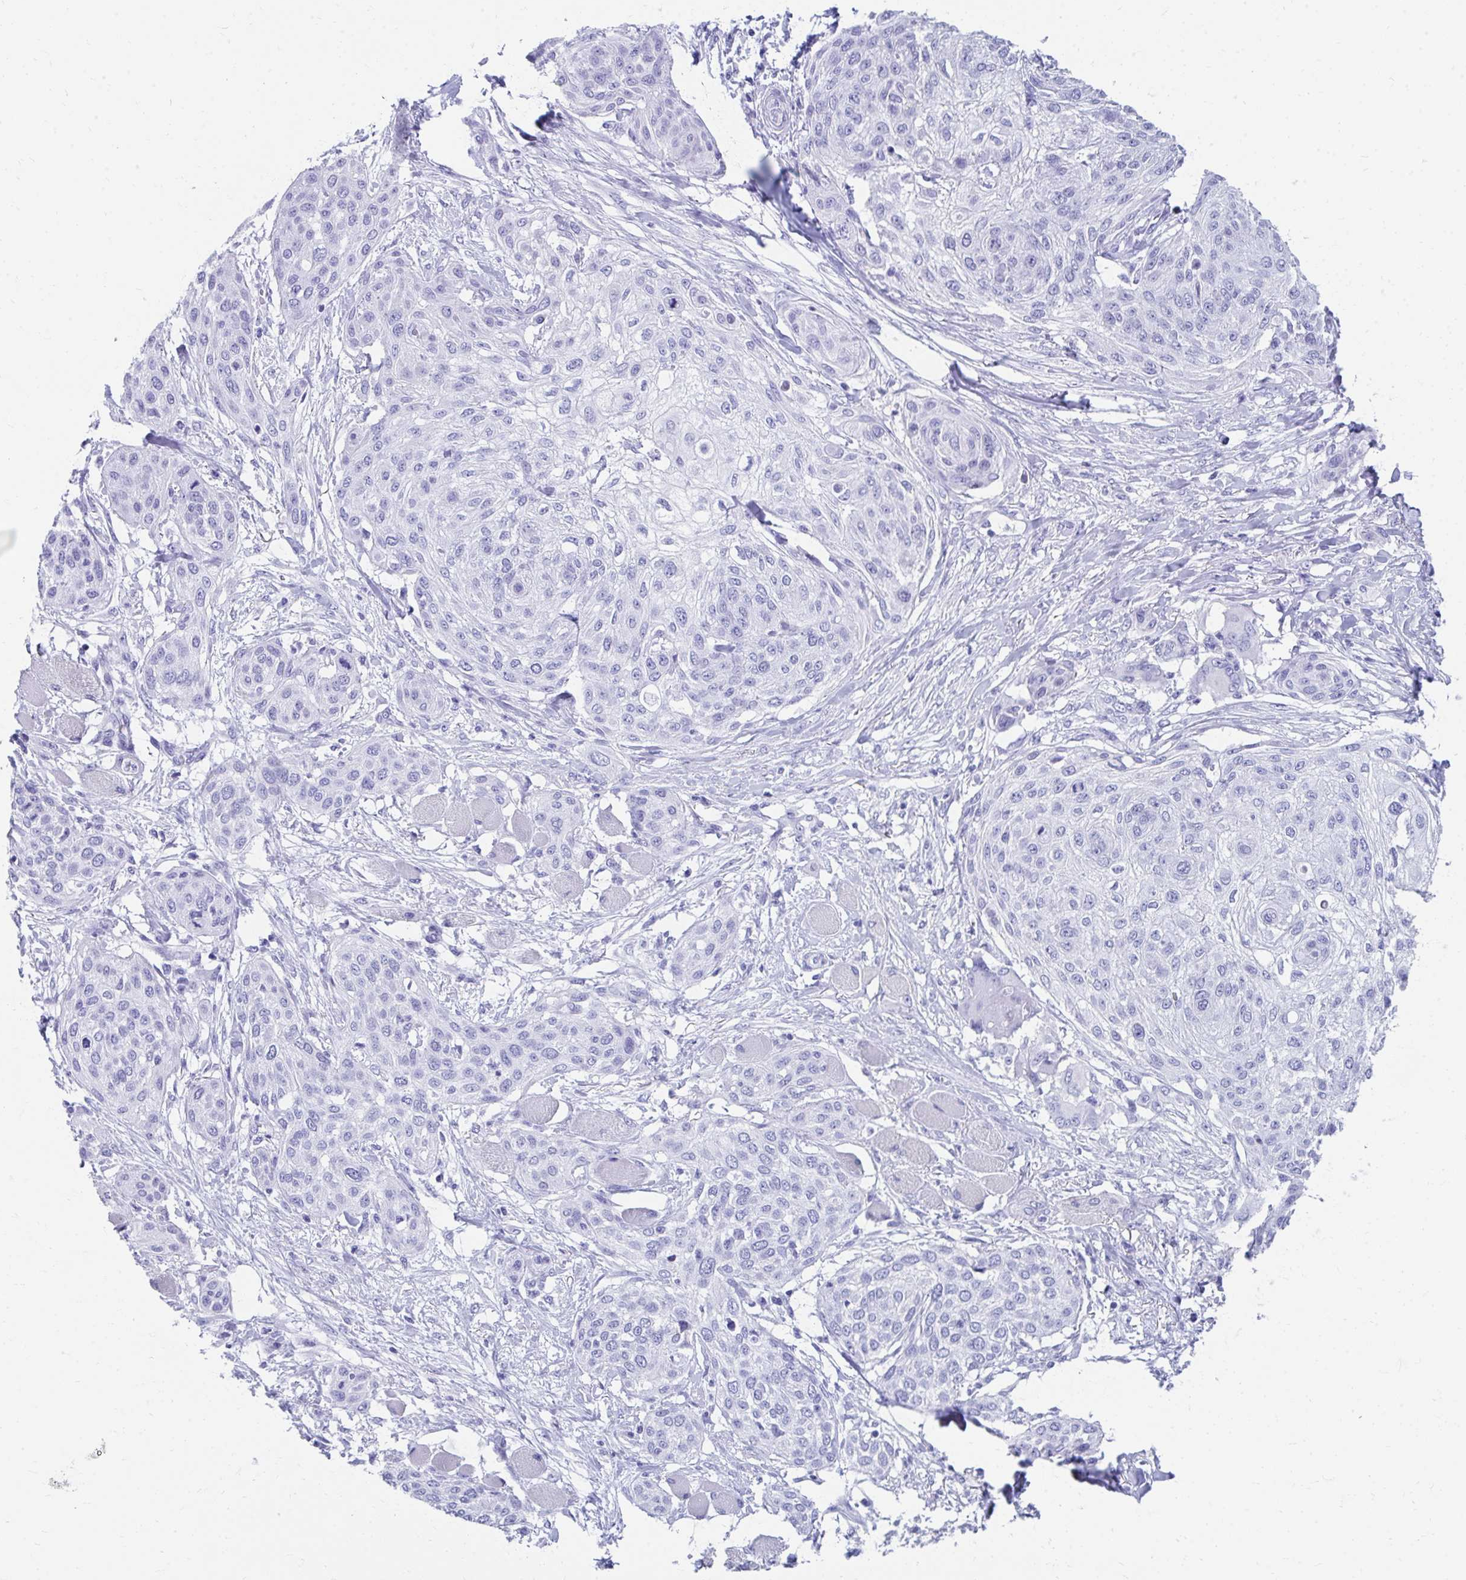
{"staining": {"intensity": "negative", "quantity": "none", "location": "none"}, "tissue": "skin cancer", "cell_type": "Tumor cells", "image_type": "cancer", "snomed": [{"axis": "morphology", "description": "Squamous cell carcinoma, NOS"}, {"axis": "topography", "description": "Skin"}], "caption": "This is an immunohistochemistry (IHC) micrograph of human skin cancer (squamous cell carcinoma). There is no positivity in tumor cells.", "gene": "HGD", "patient": {"sex": "female", "age": 87}}